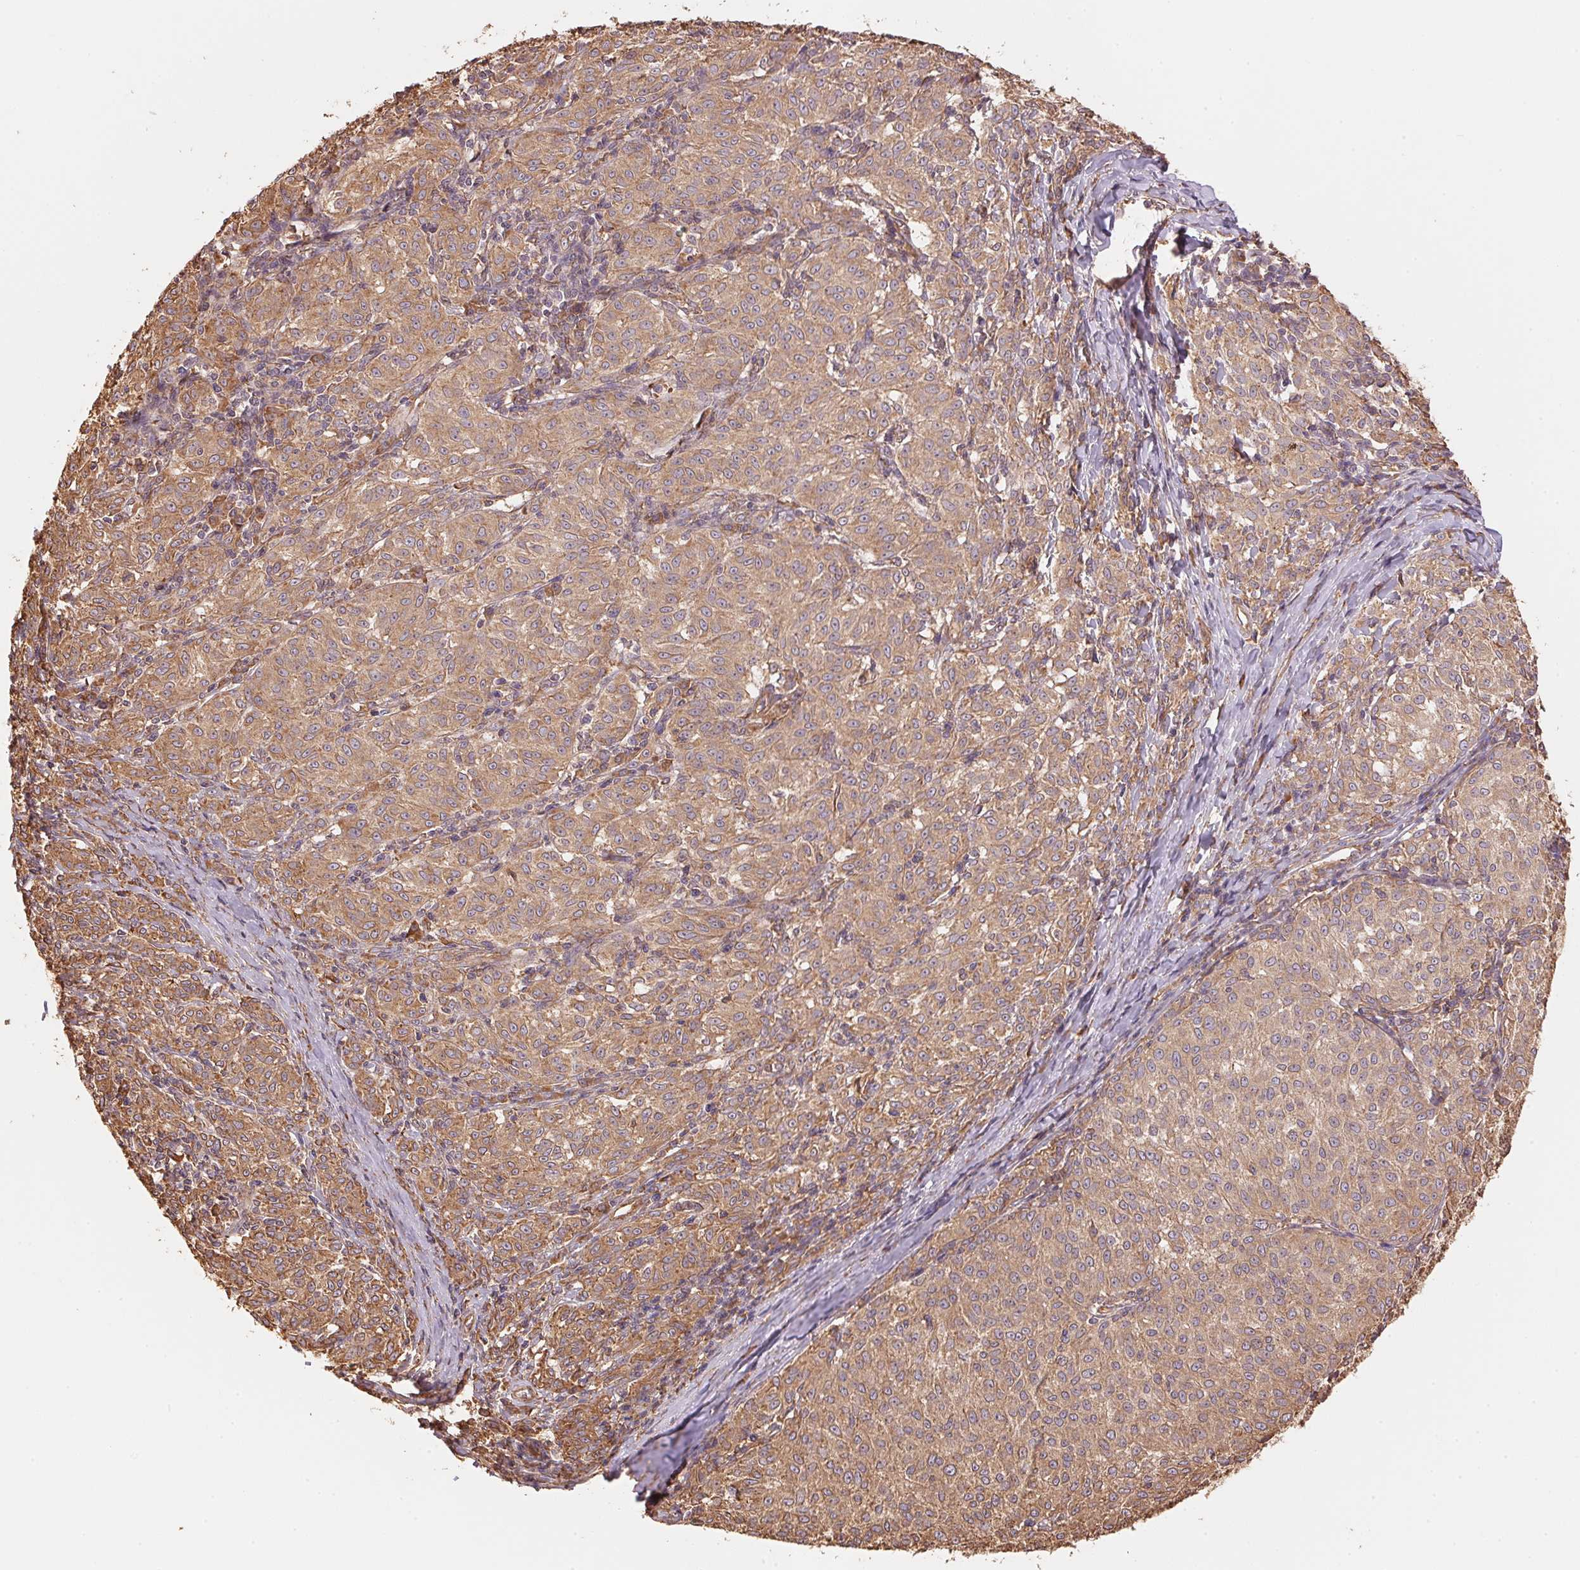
{"staining": {"intensity": "moderate", "quantity": ">75%", "location": "cytoplasmic/membranous"}, "tissue": "melanoma", "cell_type": "Tumor cells", "image_type": "cancer", "snomed": [{"axis": "morphology", "description": "Malignant melanoma, NOS"}, {"axis": "topography", "description": "Skin"}], "caption": "Immunohistochemistry (IHC) staining of malignant melanoma, which shows medium levels of moderate cytoplasmic/membranous expression in approximately >75% of tumor cells indicating moderate cytoplasmic/membranous protein positivity. The staining was performed using DAB (3,3'-diaminobenzidine) (brown) for protein detection and nuclei were counterstained in hematoxylin (blue).", "gene": "C6orf163", "patient": {"sex": "female", "age": 72}}